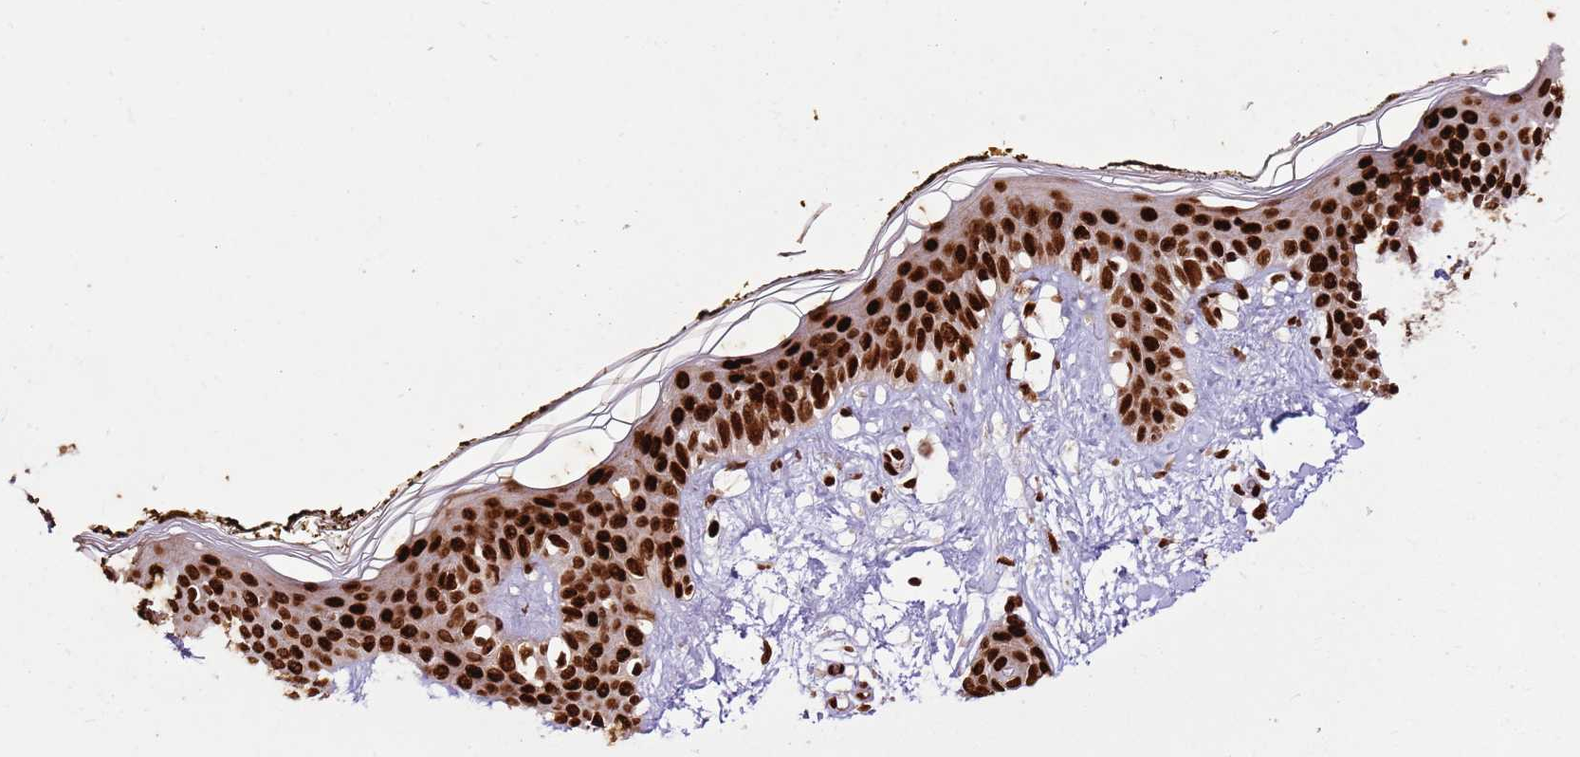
{"staining": {"intensity": "strong", "quantity": ">75%", "location": "nuclear"}, "tissue": "skin", "cell_type": "Fibroblasts", "image_type": "normal", "snomed": [{"axis": "morphology", "description": "Normal tissue, NOS"}, {"axis": "topography", "description": "Skin"}], "caption": "Immunohistochemical staining of benign skin demonstrates high levels of strong nuclear expression in about >75% of fibroblasts. Nuclei are stained in blue.", "gene": "HNRNPAB", "patient": {"sex": "female", "age": 34}}